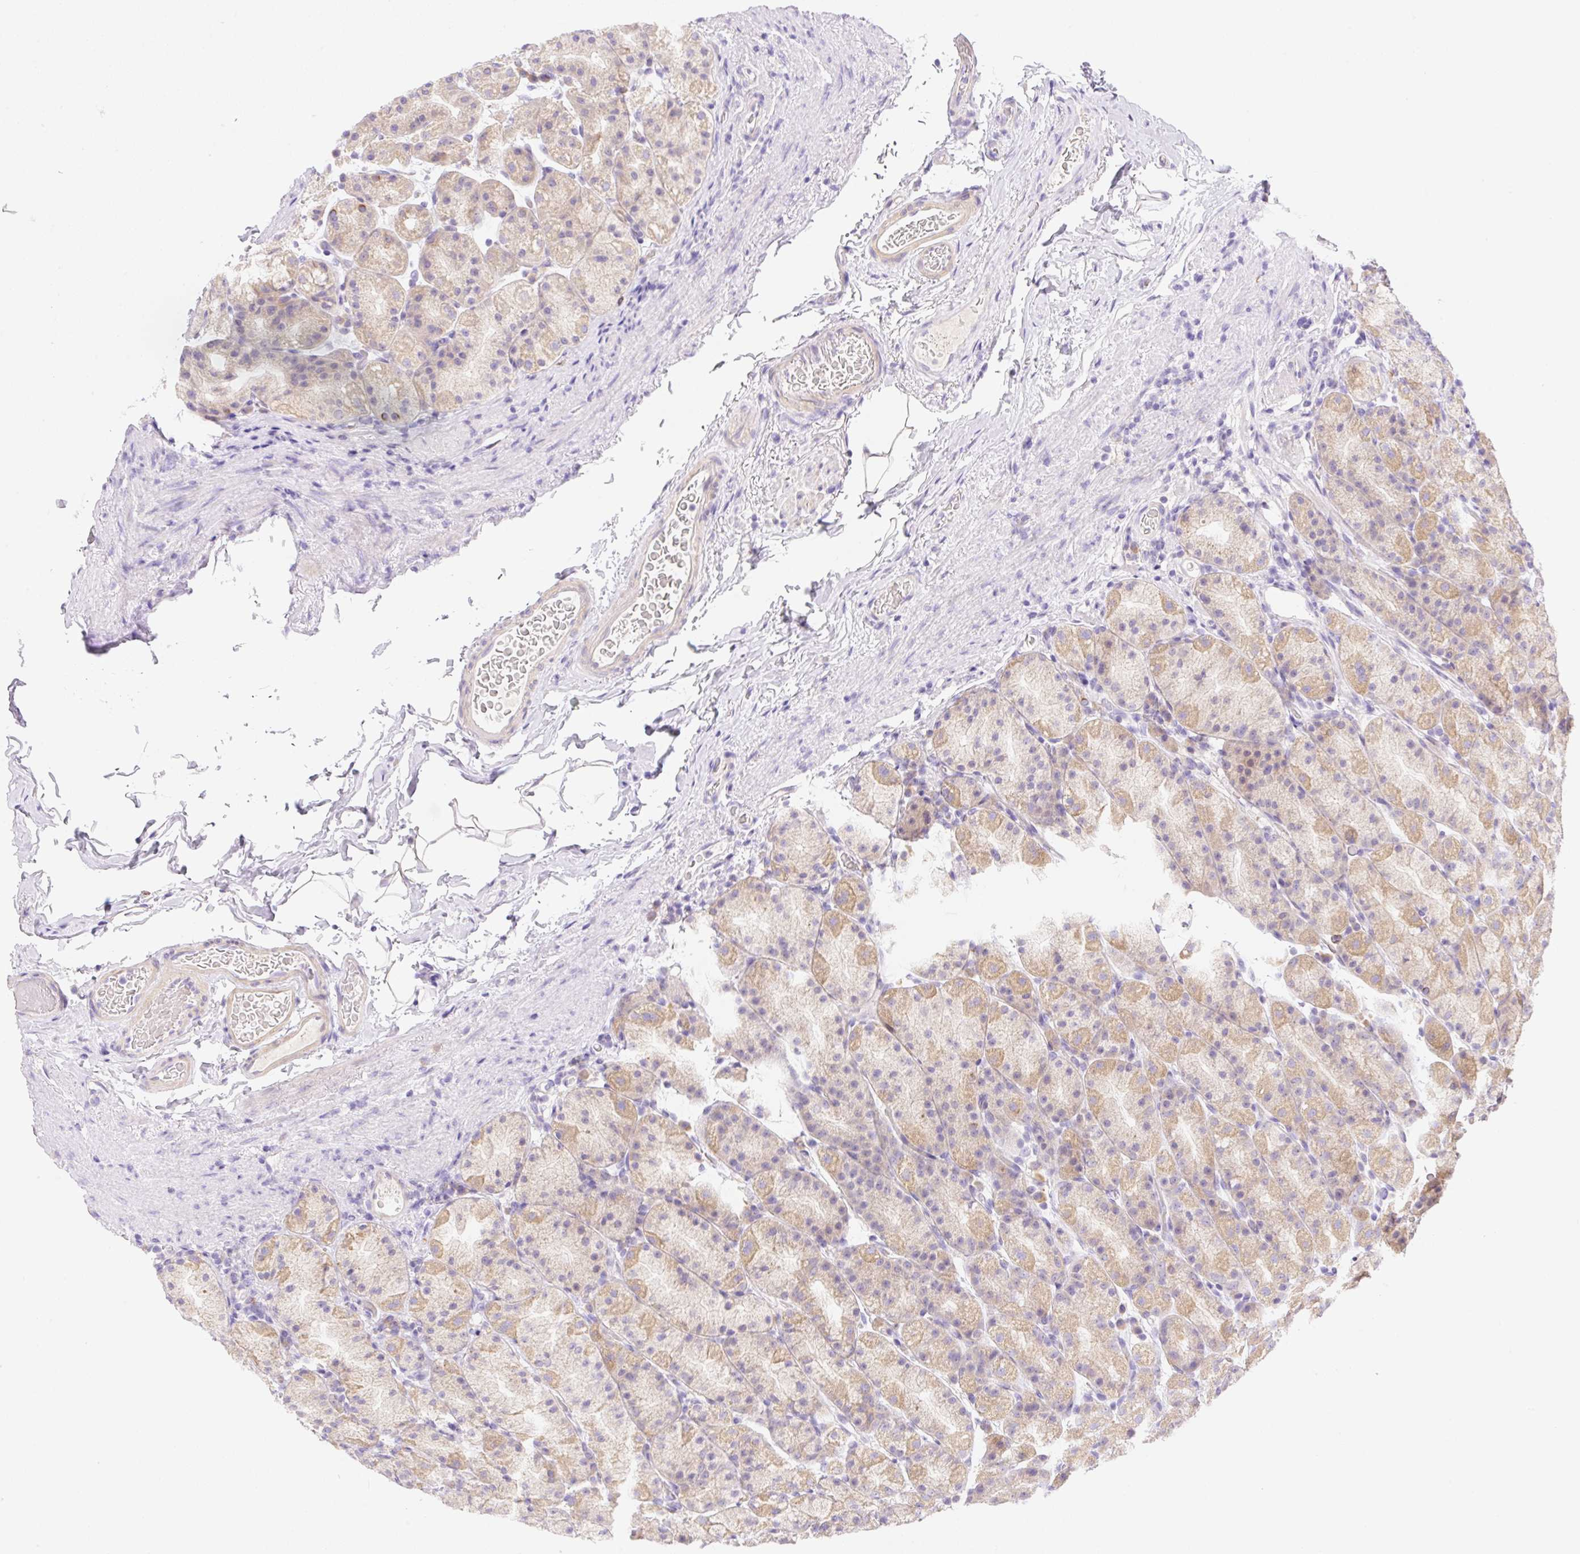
{"staining": {"intensity": "moderate", "quantity": "25%-75%", "location": "cytoplasmic/membranous"}, "tissue": "stomach", "cell_type": "Glandular cells", "image_type": "normal", "snomed": [{"axis": "morphology", "description": "Normal tissue, NOS"}, {"axis": "topography", "description": "Stomach, upper"}, {"axis": "topography", "description": "Stomach"}], "caption": "A medium amount of moderate cytoplasmic/membranous positivity is seen in about 25%-75% of glandular cells in normal stomach.", "gene": "DENND5A", "patient": {"sex": "male", "age": 68}}